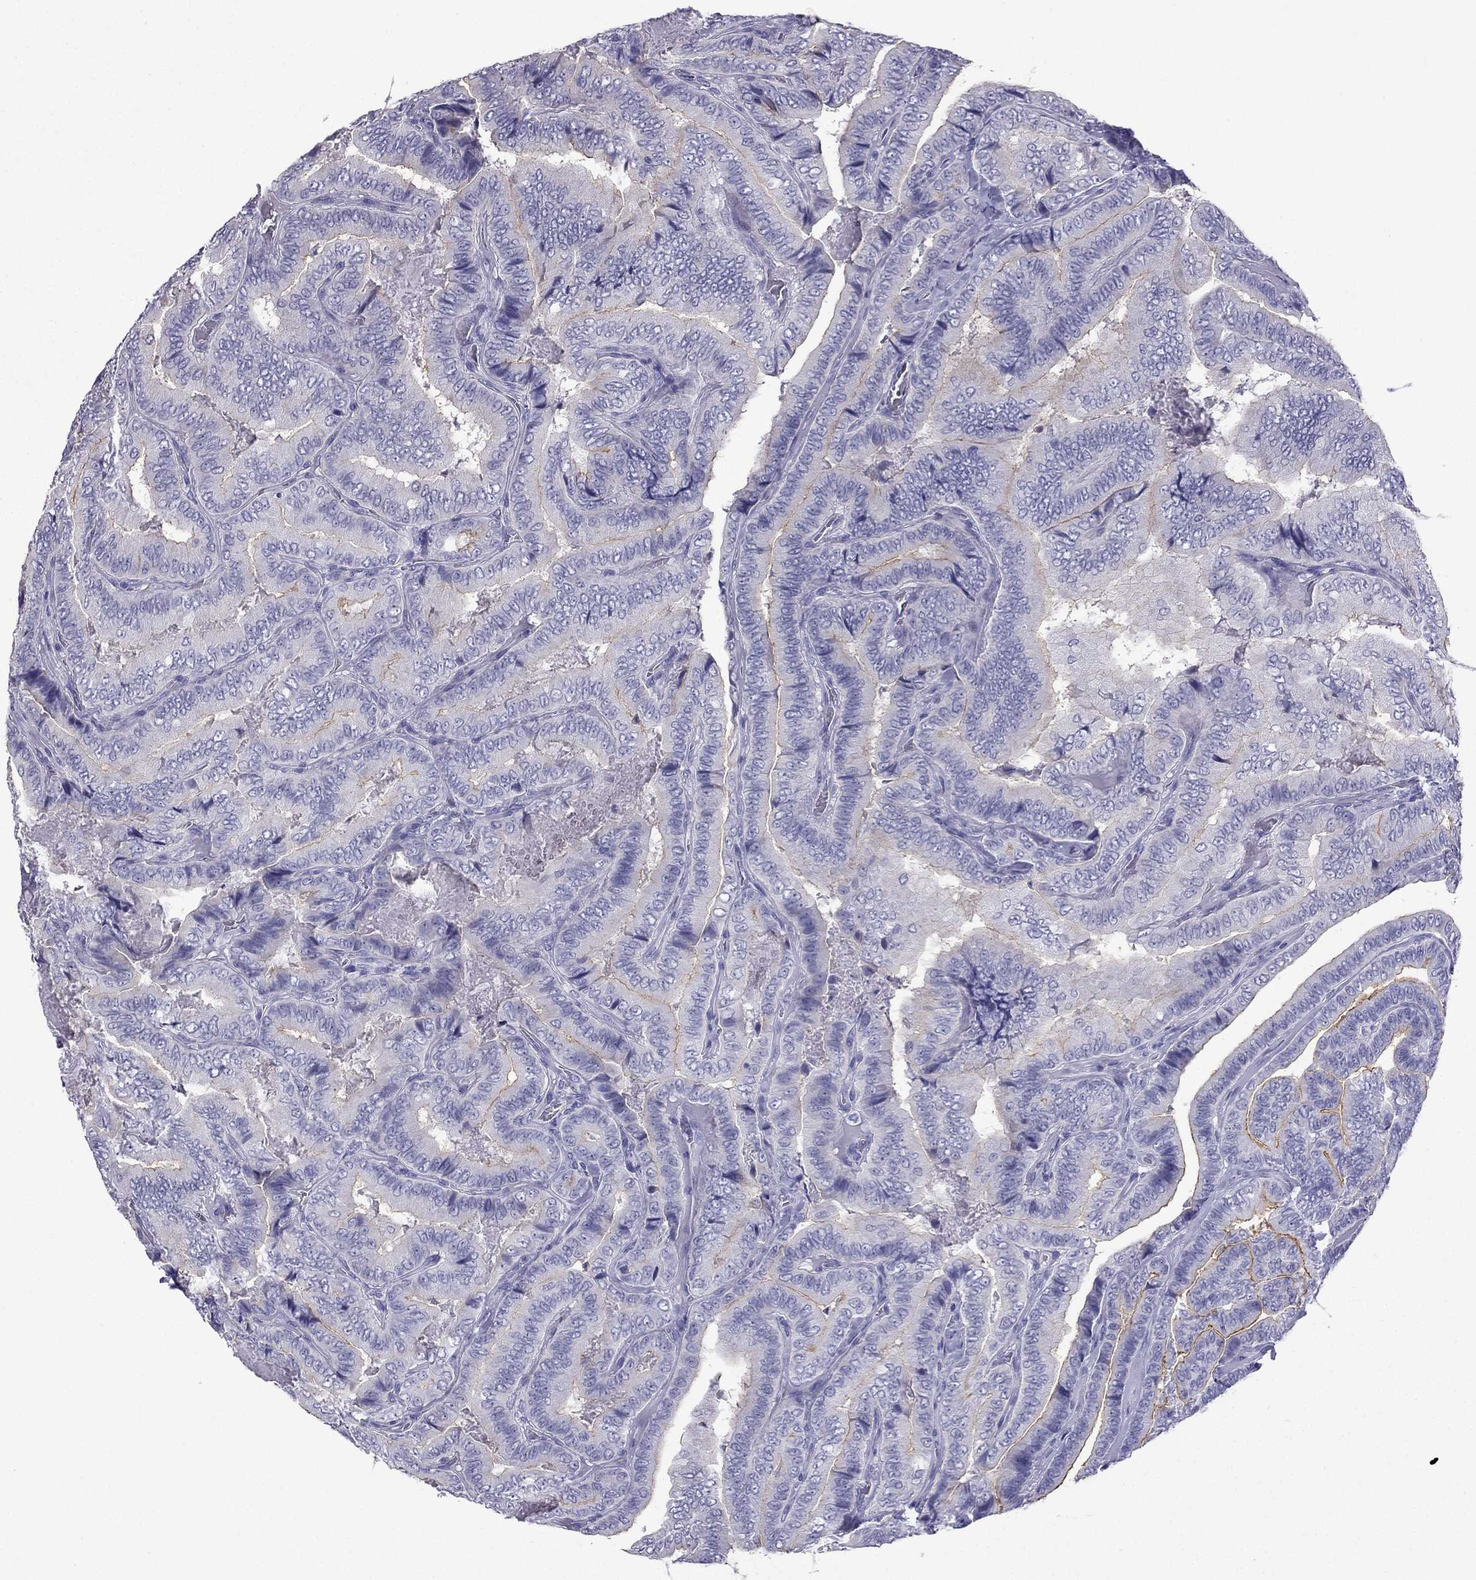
{"staining": {"intensity": "weak", "quantity": "<25%", "location": "cytoplasmic/membranous"}, "tissue": "thyroid cancer", "cell_type": "Tumor cells", "image_type": "cancer", "snomed": [{"axis": "morphology", "description": "Papillary adenocarcinoma, NOS"}, {"axis": "topography", "description": "Thyroid gland"}], "caption": "Tumor cells show no significant protein positivity in papillary adenocarcinoma (thyroid). (DAB immunohistochemistry with hematoxylin counter stain).", "gene": "GJA8", "patient": {"sex": "male", "age": 61}}